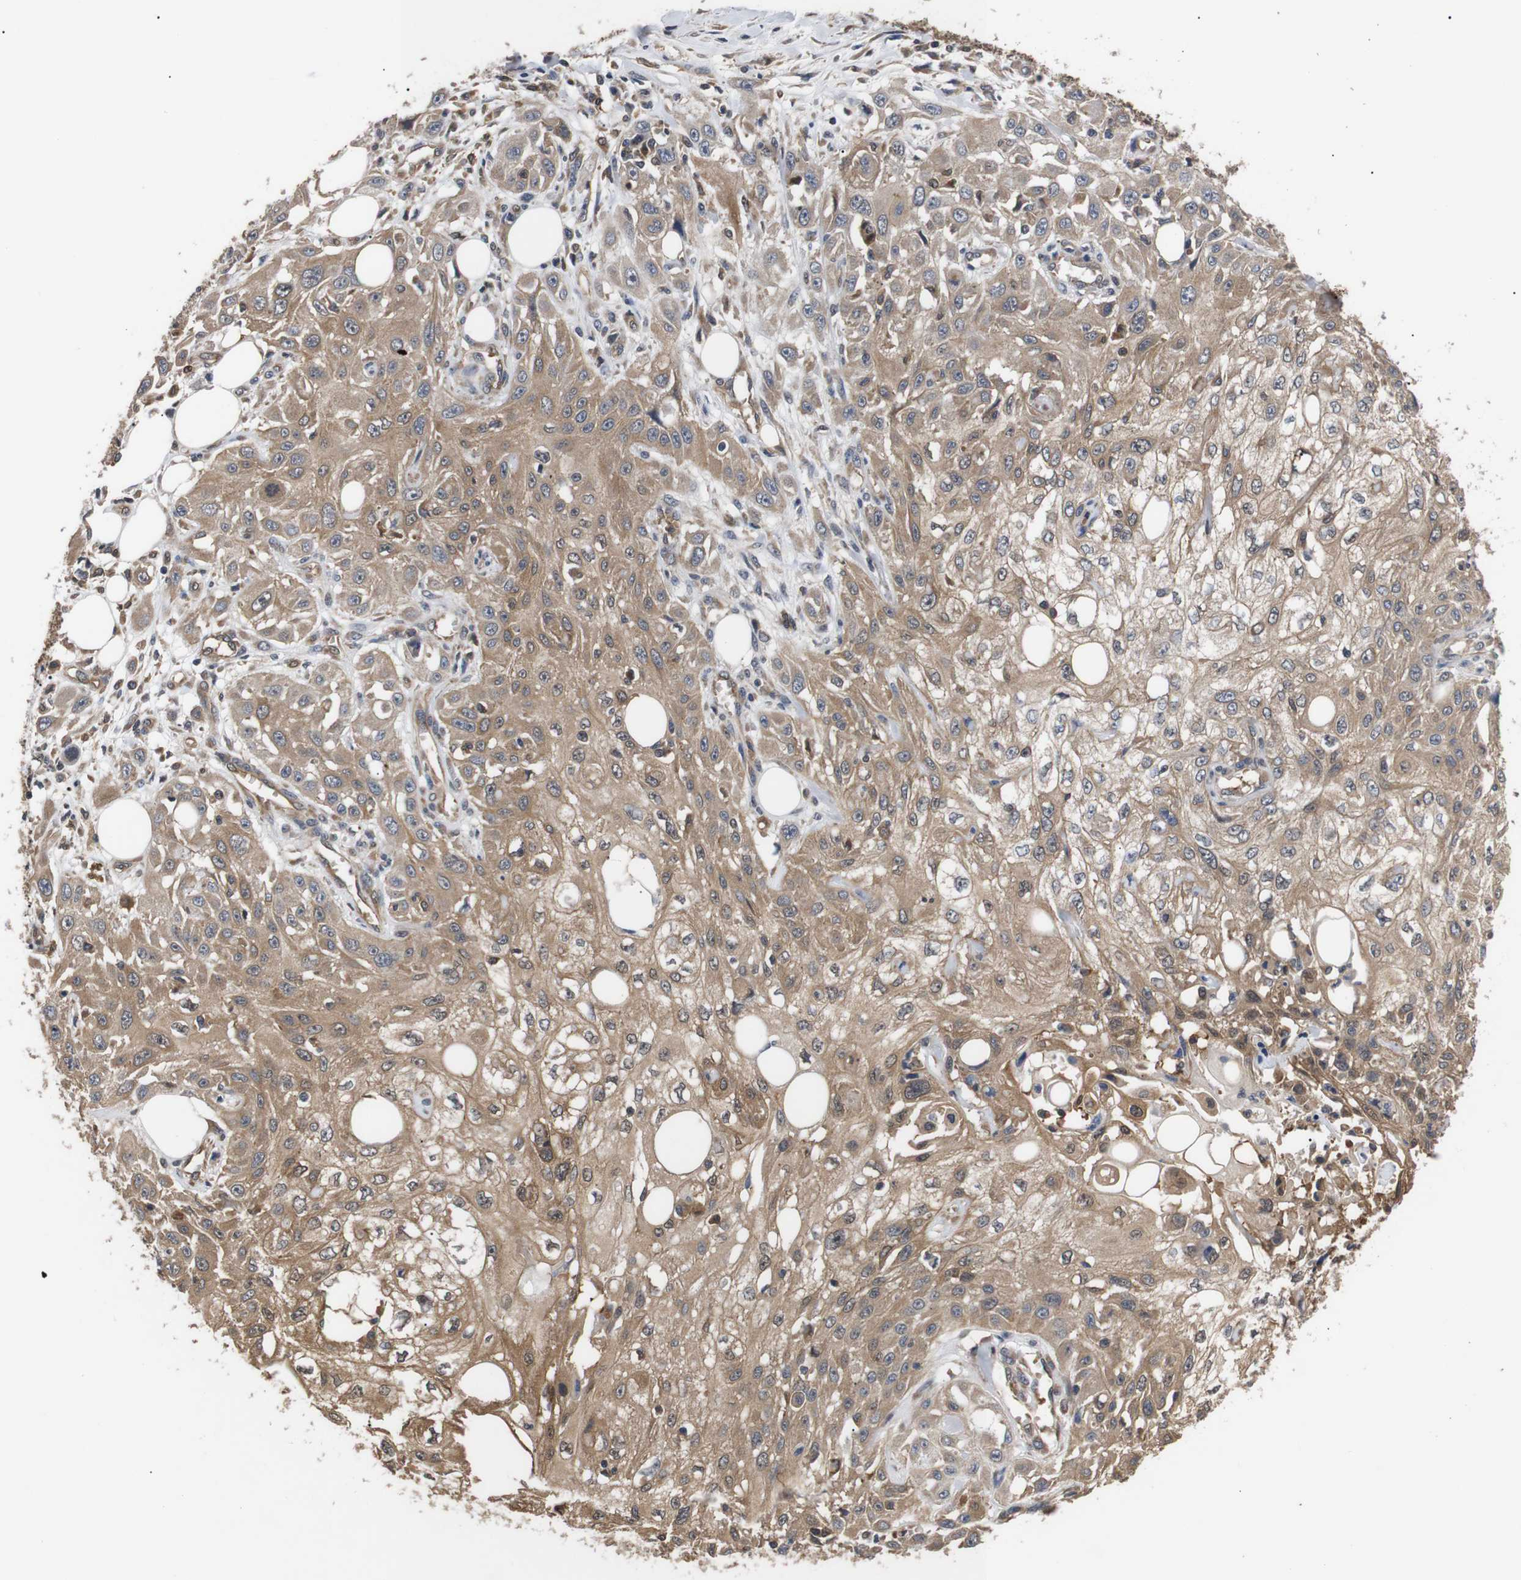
{"staining": {"intensity": "moderate", "quantity": ">75%", "location": "cytoplasmic/membranous"}, "tissue": "skin cancer", "cell_type": "Tumor cells", "image_type": "cancer", "snomed": [{"axis": "morphology", "description": "Squamous cell carcinoma, NOS"}, {"axis": "topography", "description": "Skin"}], "caption": "IHC (DAB (3,3'-diaminobenzidine)) staining of human skin cancer (squamous cell carcinoma) displays moderate cytoplasmic/membranous protein expression in about >75% of tumor cells.", "gene": "DDR1", "patient": {"sex": "male", "age": 75}}